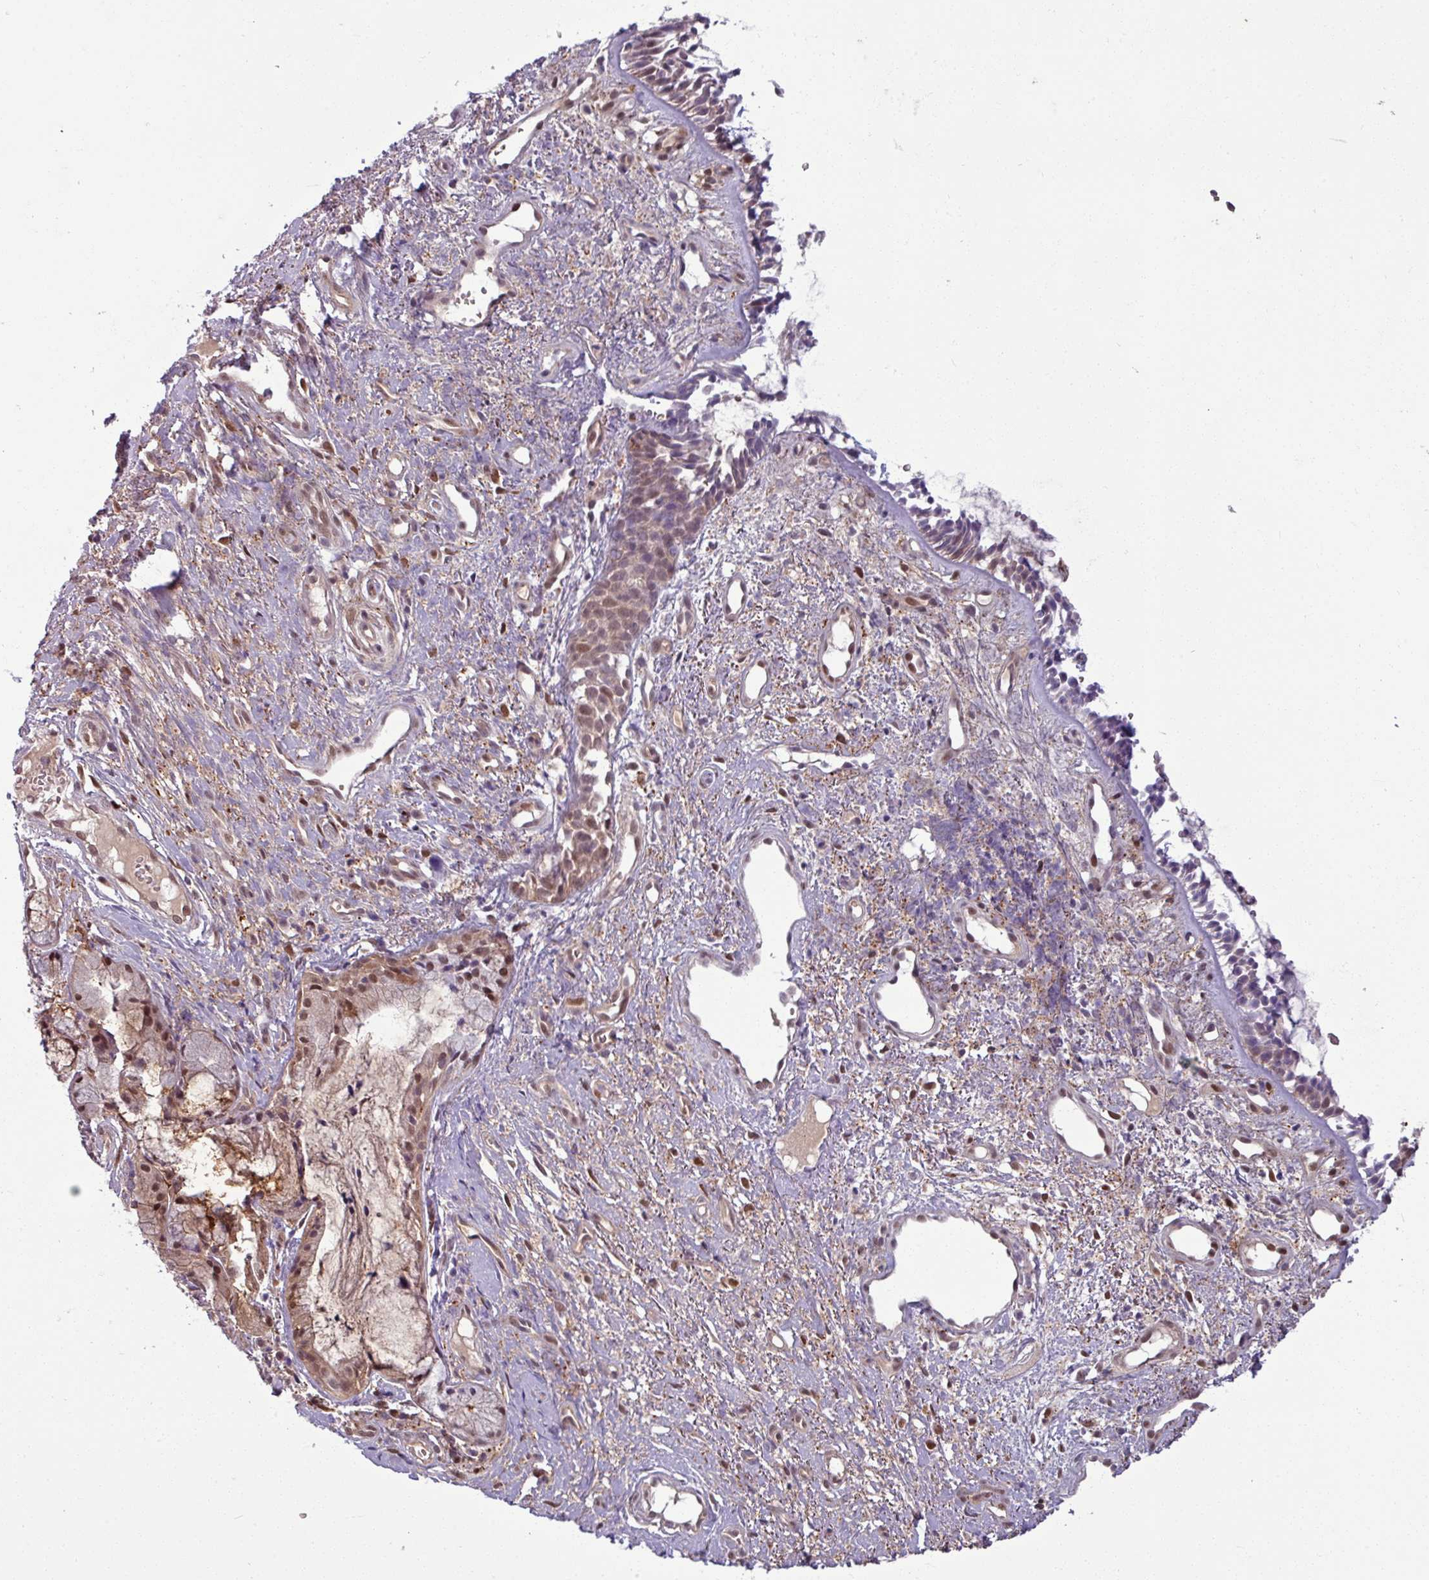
{"staining": {"intensity": "weak", "quantity": "25%-75%", "location": "cytoplasmic/membranous,nuclear"}, "tissue": "nasopharynx", "cell_type": "Respiratory epithelial cells", "image_type": "normal", "snomed": [{"axis": "morphology", "description": "Normal tissue, NOS"}, {"axis": "topography", "description": "Cartilage tissue"}, {"axis": "topography", "description": "Nasopharynx"}, {"axis": "topography", "description": "Thyroid gland"}], "caption": "Nasopharynx stained for a protein reveals weak cytoplasmic/membranous,nuclear positivity in respiratory epithelial cells. (DAB (3,3'-diaminobenzidine) IHC with brightfield microscopy, high magnification).", "gene": "KCTD11", "patient": {"sex": "male", "age": 63}}